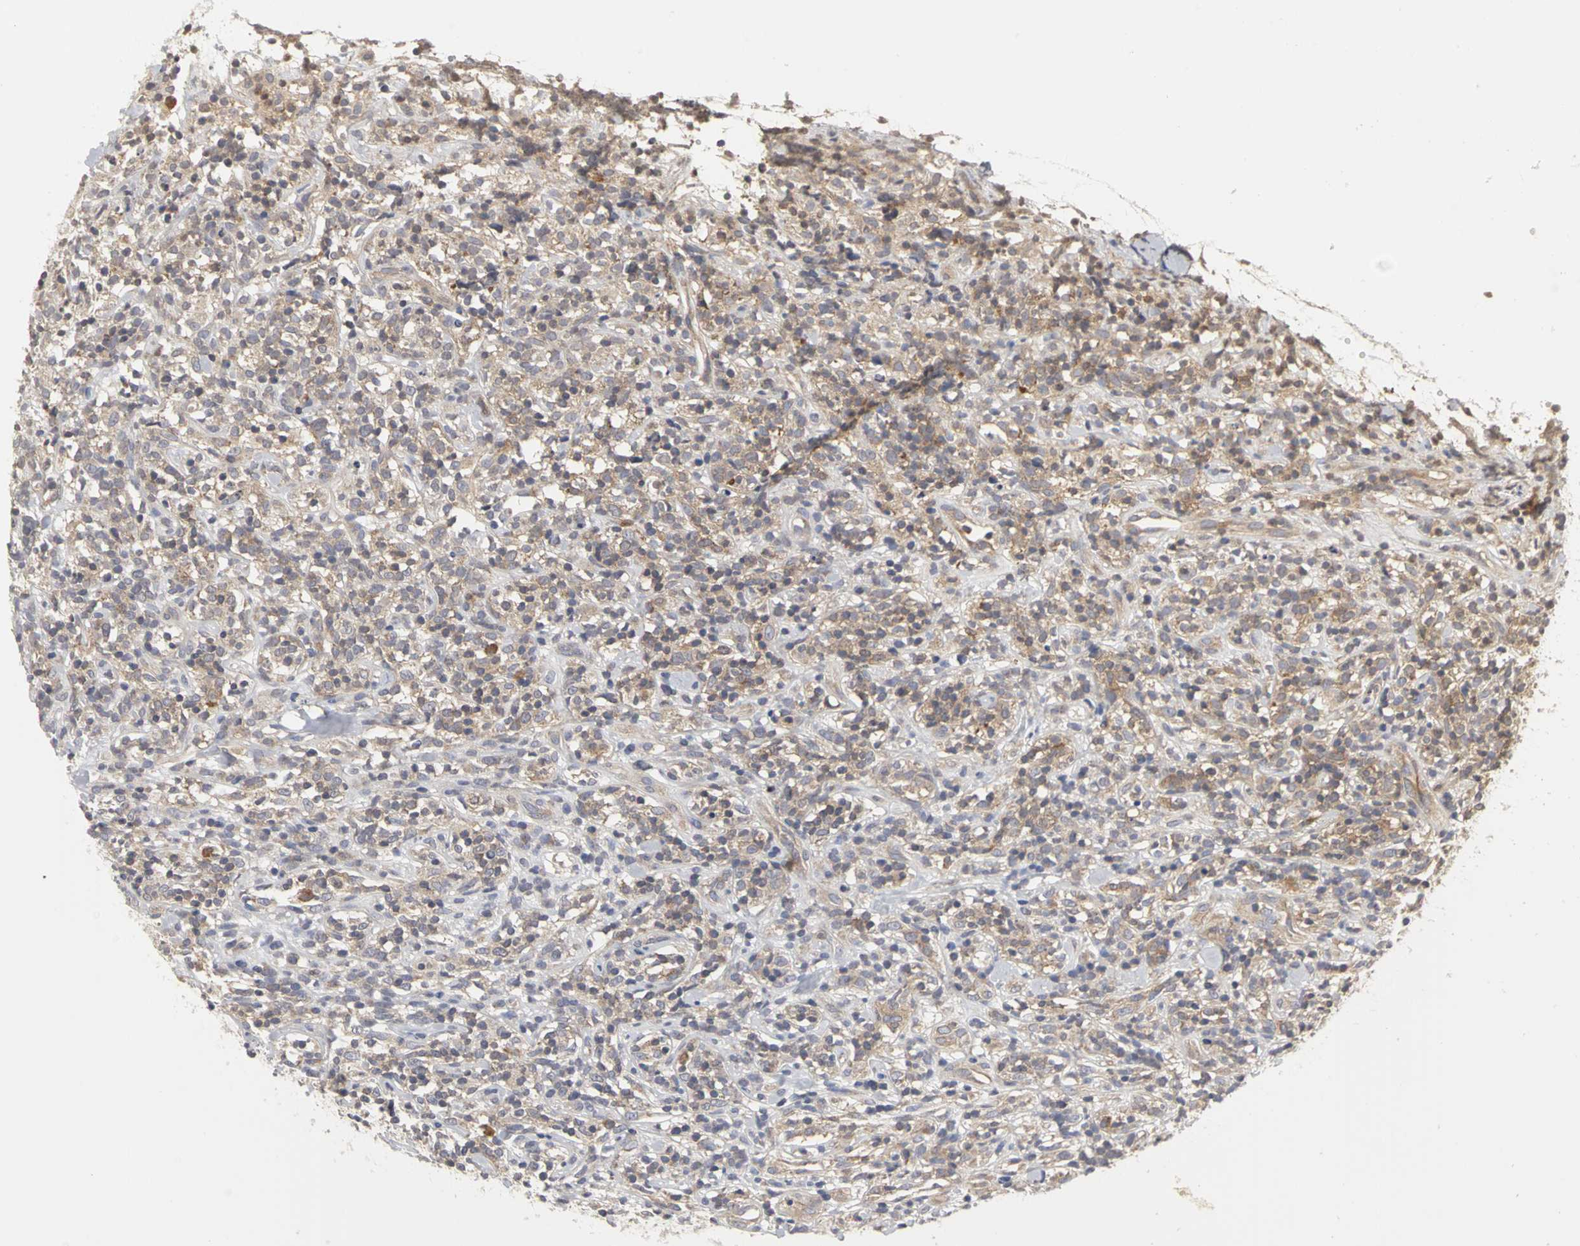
{"staining": {"intensity": "weak", "quantity": ">75%", "location": "cytoplasmic/membranous"}, "tissue": "lymphoma", "cell_type": "Tumor cells", "image_type": "cancer", "snomed": [{"axis": "morphology", "description": "Malignant lymphoma, non-Hodgkin's type, High grade"}, {"axis": "topography", "description": "Lymph node"}], "caption": "An image showing weak cytoplasmic/membranous positivity in approximately >75% of tumor cells in high-grade malignant lymphoma, non-Hodgkin's type, as visualized by brown immunohistochemical staining.", "gene": "IRAK1", "patient": {"sex": "female", "age": 73}}